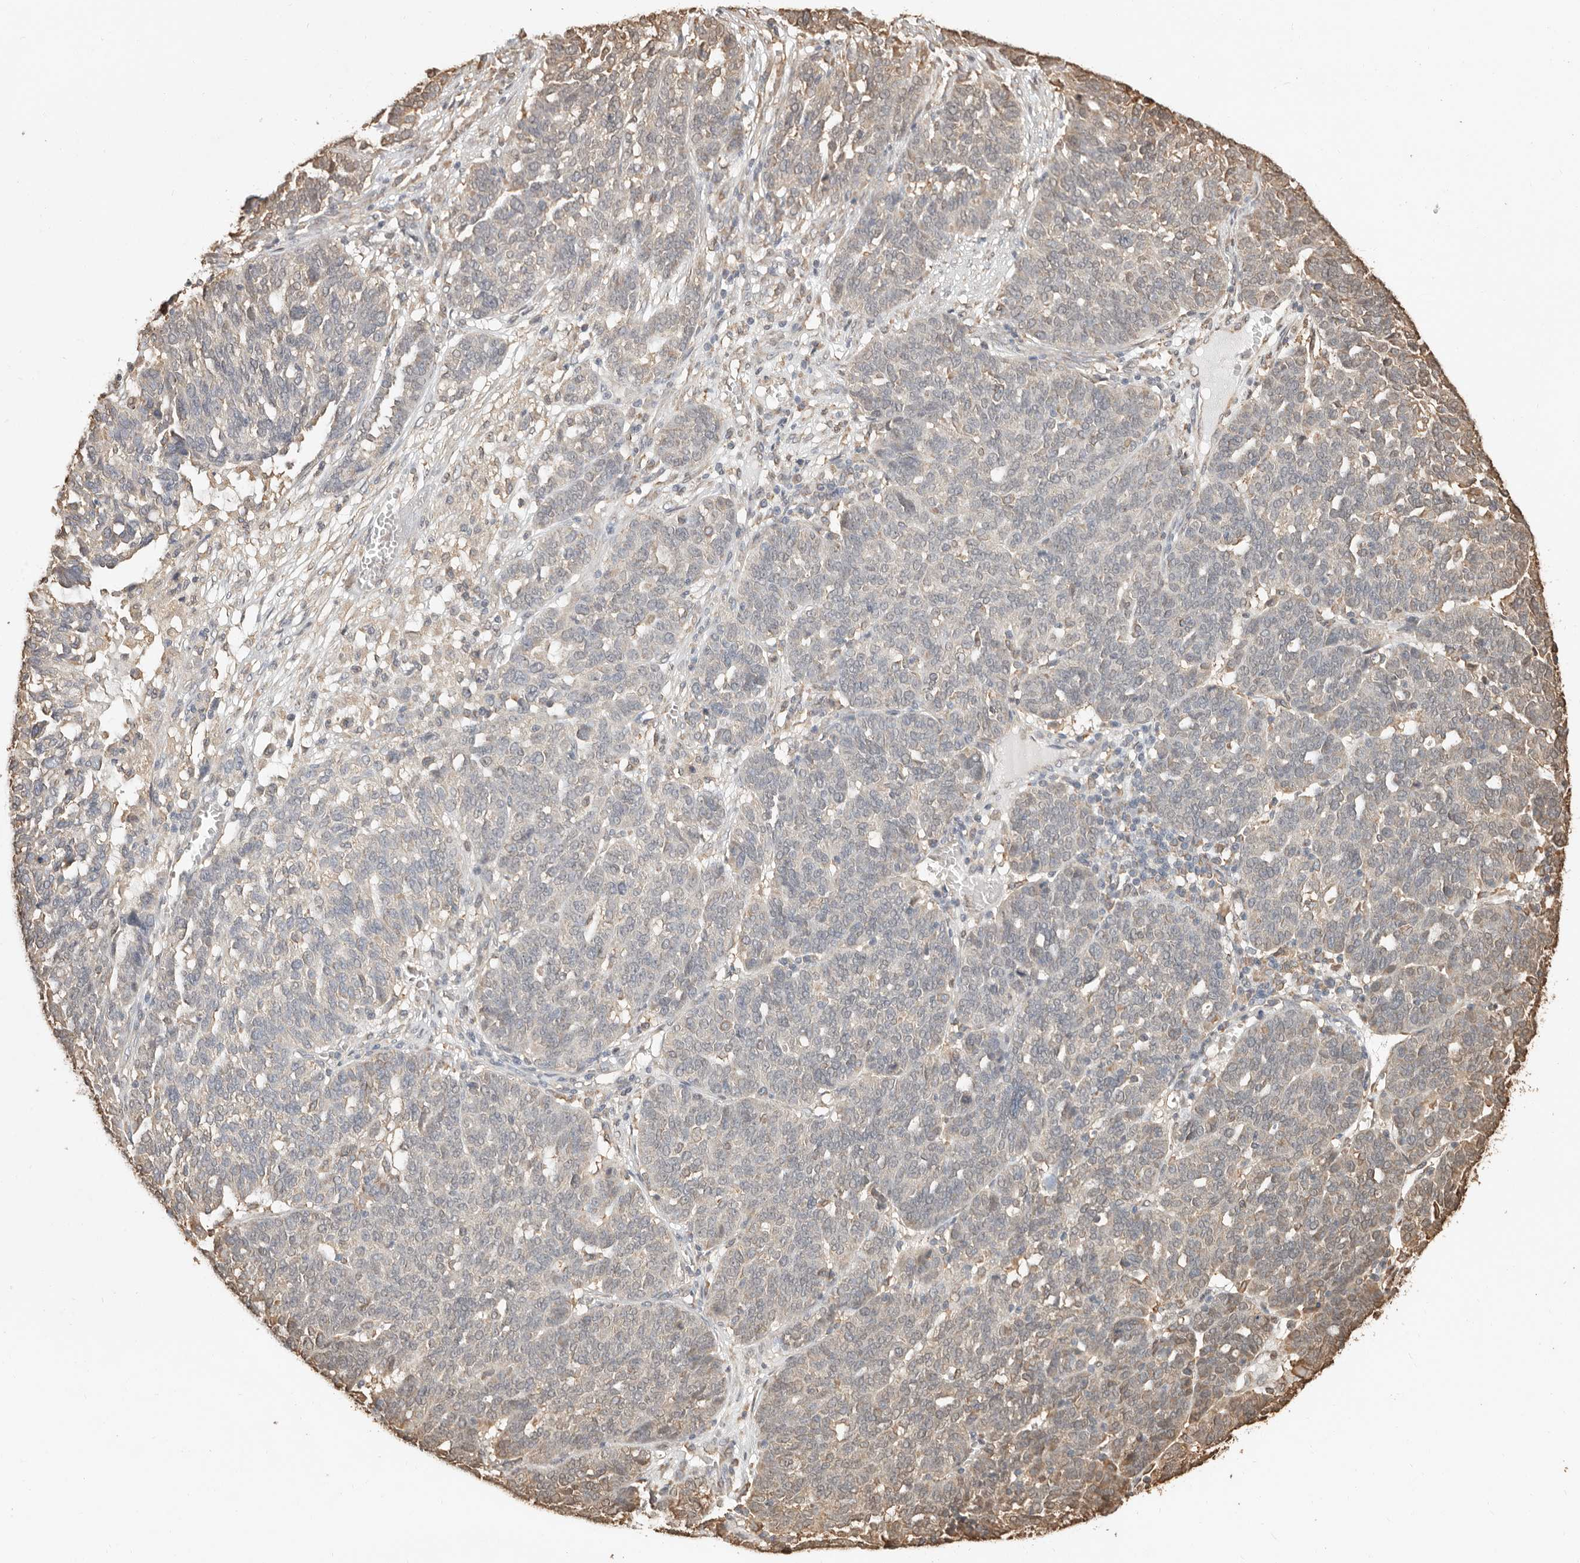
{"staining": {"intensity": "weak", "quantity": "<25%", "location": "cytoplasmic/membranous"}, "tissue": "ovarian cancer", "cell_type": "Tumor cells", "image_type": "cancer", "snomed": [{"axis": "morphology", "description": "Cystadenocarcinoma, serous, NOS"}, {"axis": "topography", "description": "Ovary"}], "caption": "The IHC image has no significant positivity in tumor cells of ovarian serous cystadenocarcinoma tissue.", "gene": "ARHGEF10L", "patient": {"sex": "female", "age": 59}}